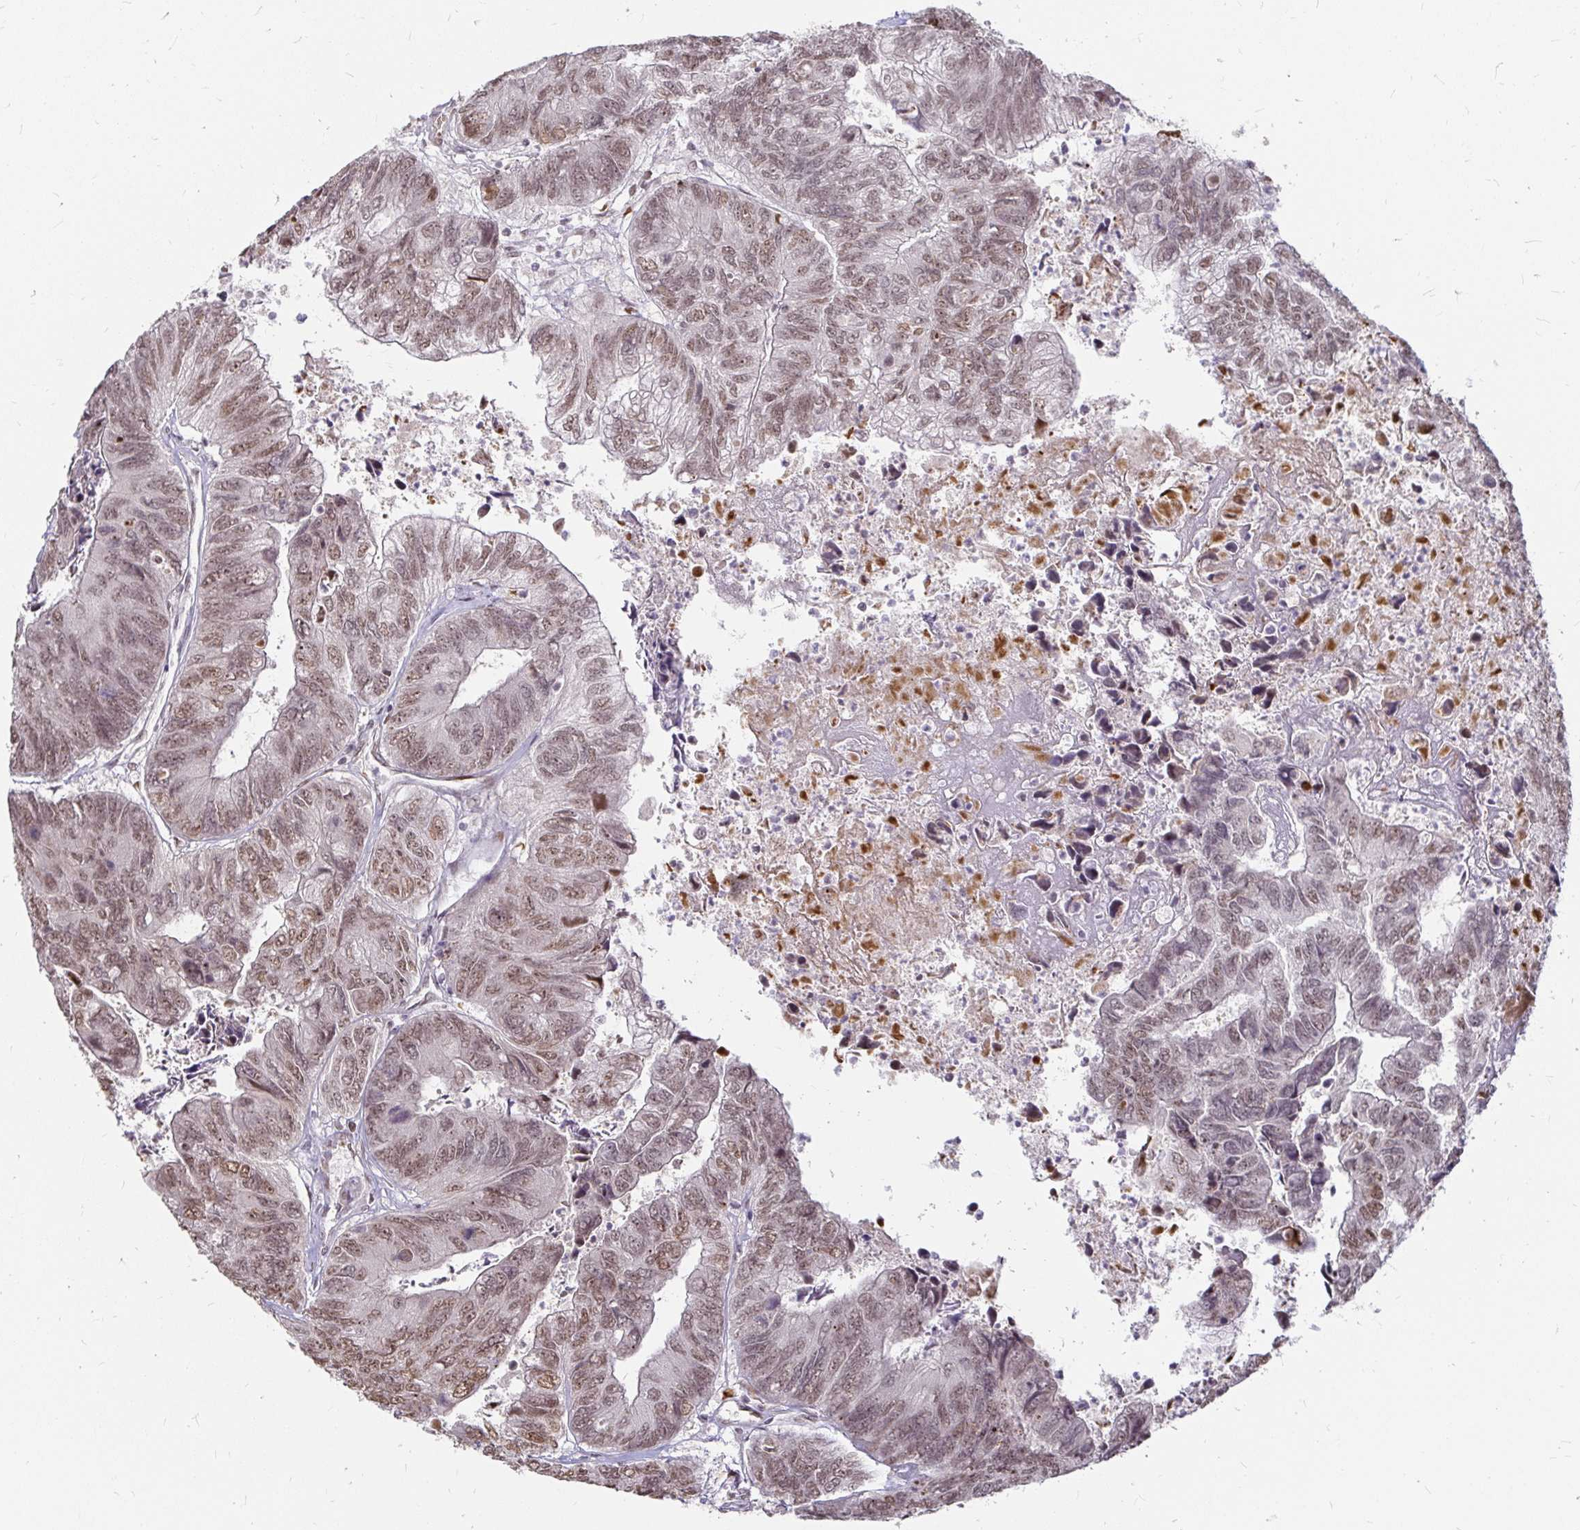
{"staining": {"intensity": "moderate", "quantity": ">75%", "location": "nuclear"}, "tissue": "colorectal cancer", "cell_type": "Tumor cells", "image_type": "cancer", "snomed": [{"axis": "morphology", "description": "Adenocarcinoma, NOS"}, {"axis": "topography", "description": "Colon"}], "caption": "Colorectal adenocarcinoma stained with a protein marker displays moderate staining in tumor cells.", "gene": "HNRNPU", "patient": {"sex": "female", "age": 67}}